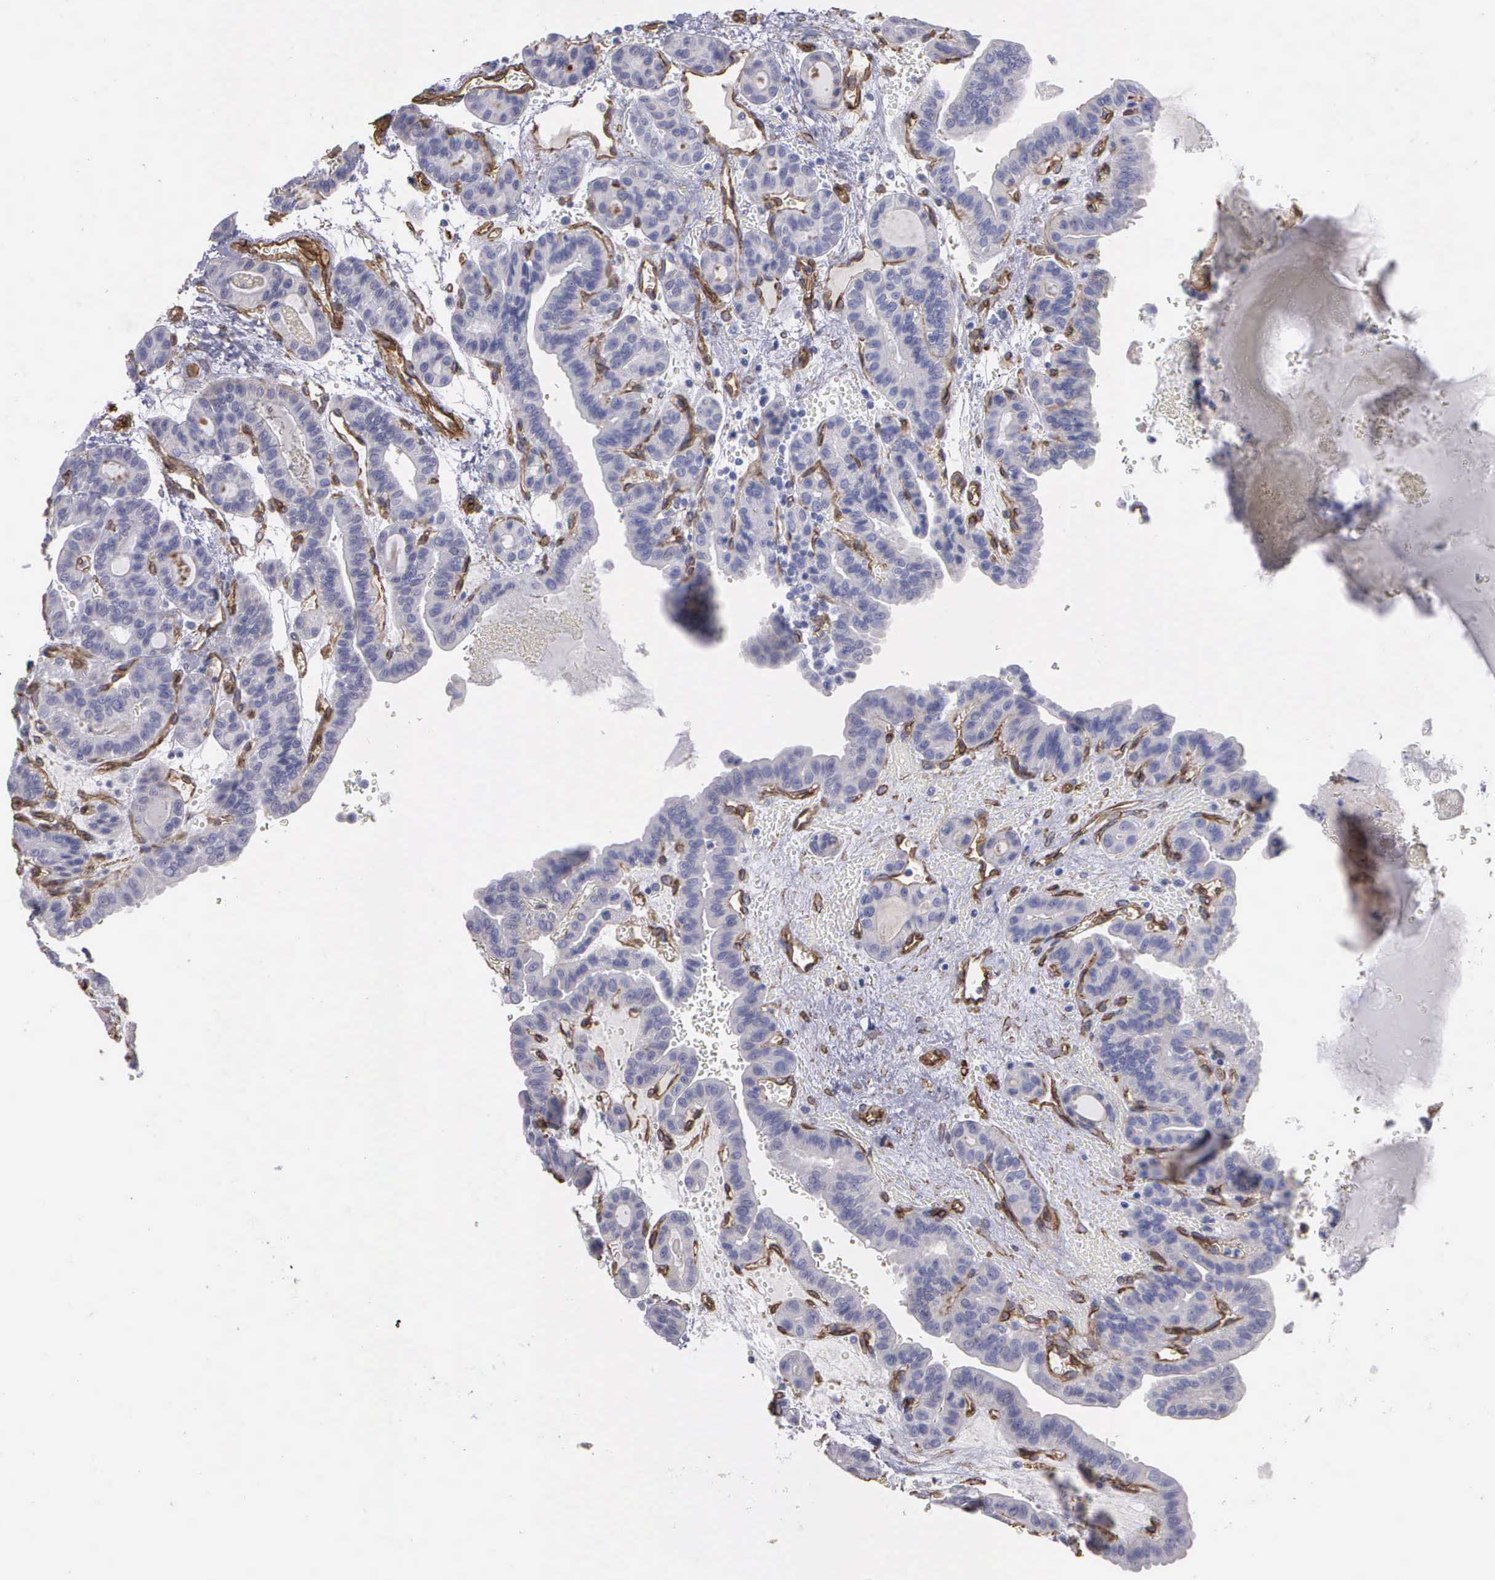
{"staining": {"intensity": "negative", "quantity": "none", "location": "none"}, "tissue": "thyroid cancer", "cell_type": "Tumor cells", "image_type": "cancer", "snomed": [{"axis": "morphology", "description": "Papillary adenocarcinoma, NOS"}, {"axis": "topography", "description": "Thyroid gland"}], "caption": "Tumor cells are negative for protein expression in human papillary adenocarcinoma (thyroid).", "gene": "MAGEB10", "patient": {"sex": "male", "age": 87}}